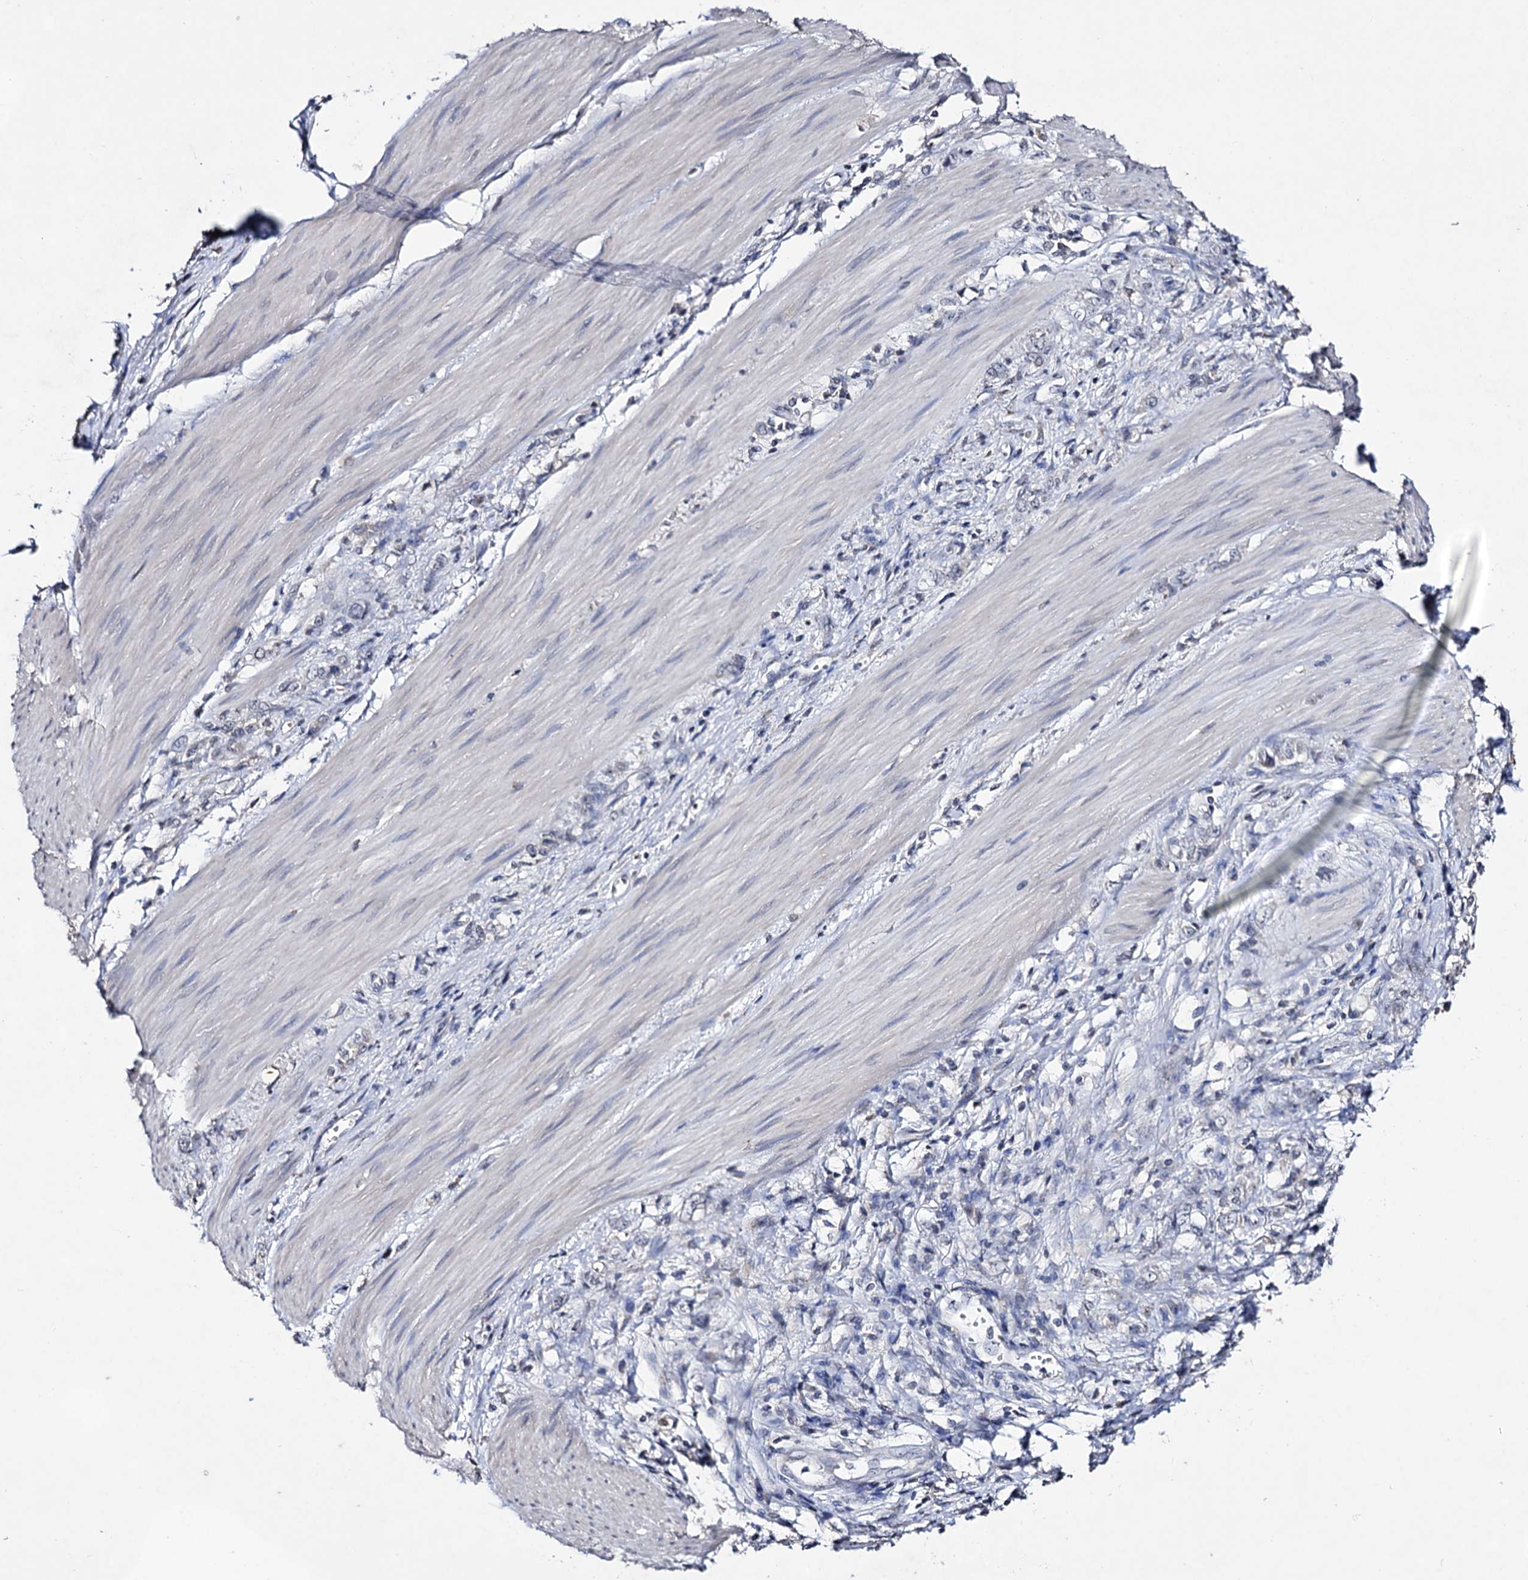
{"staining": {"intensity": "negative", "quantity": "none", "location": "none"}, "tissue": "stomach cancer", "cell_type": "Tumor cells", "image_type": "cancer", "snomed": [{"axis": "morphology", "description": "Adenocarcinoma, NOS"}, {"axis": "topography", "description": "Stomach"}], "caption": "Stomach cancer stained for a protein using immunohistochemistry reveals no expression tumor cells.", "gene": "PLIN1", "patient": {"sex": "female", "age": 76}}